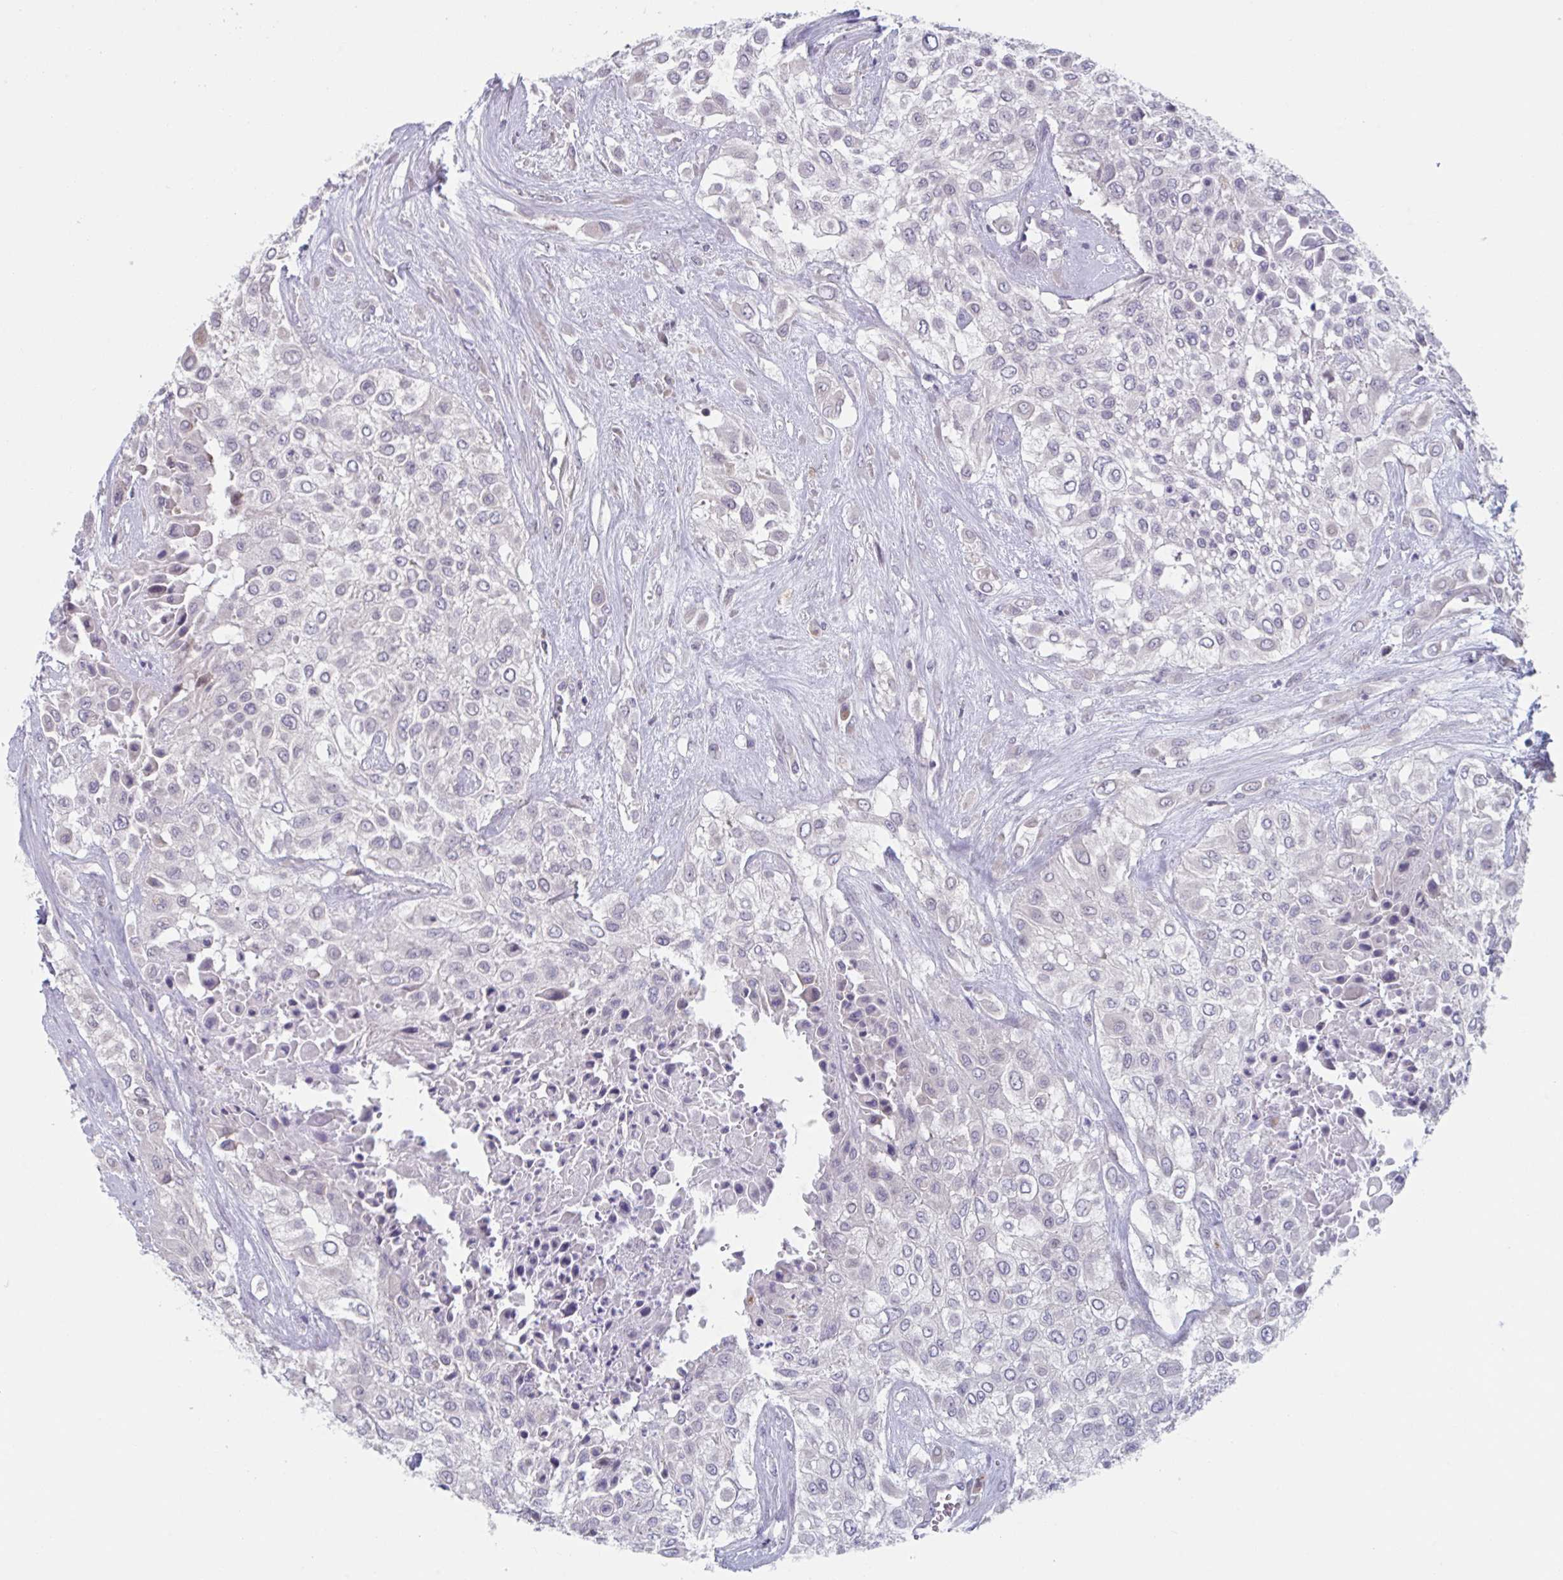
{"staining": {"intensity": "negative", "quantity": "none", "location": "none"}, "tissue": "urothelial cancer", "cell_type": "Tumor cells", "image_type": "cancer", "snomed": [{"axis": "morphology", "description": "Urothelial carcinoma, High grade"}, {"axis": "topography", "description": "Urinary bladder"}], "caption": "The image displays no significant positivity in tumor cells of urothelial cancer.", "gene": "TNFSF10", "patient": {"sex": "male", "age": 57}}